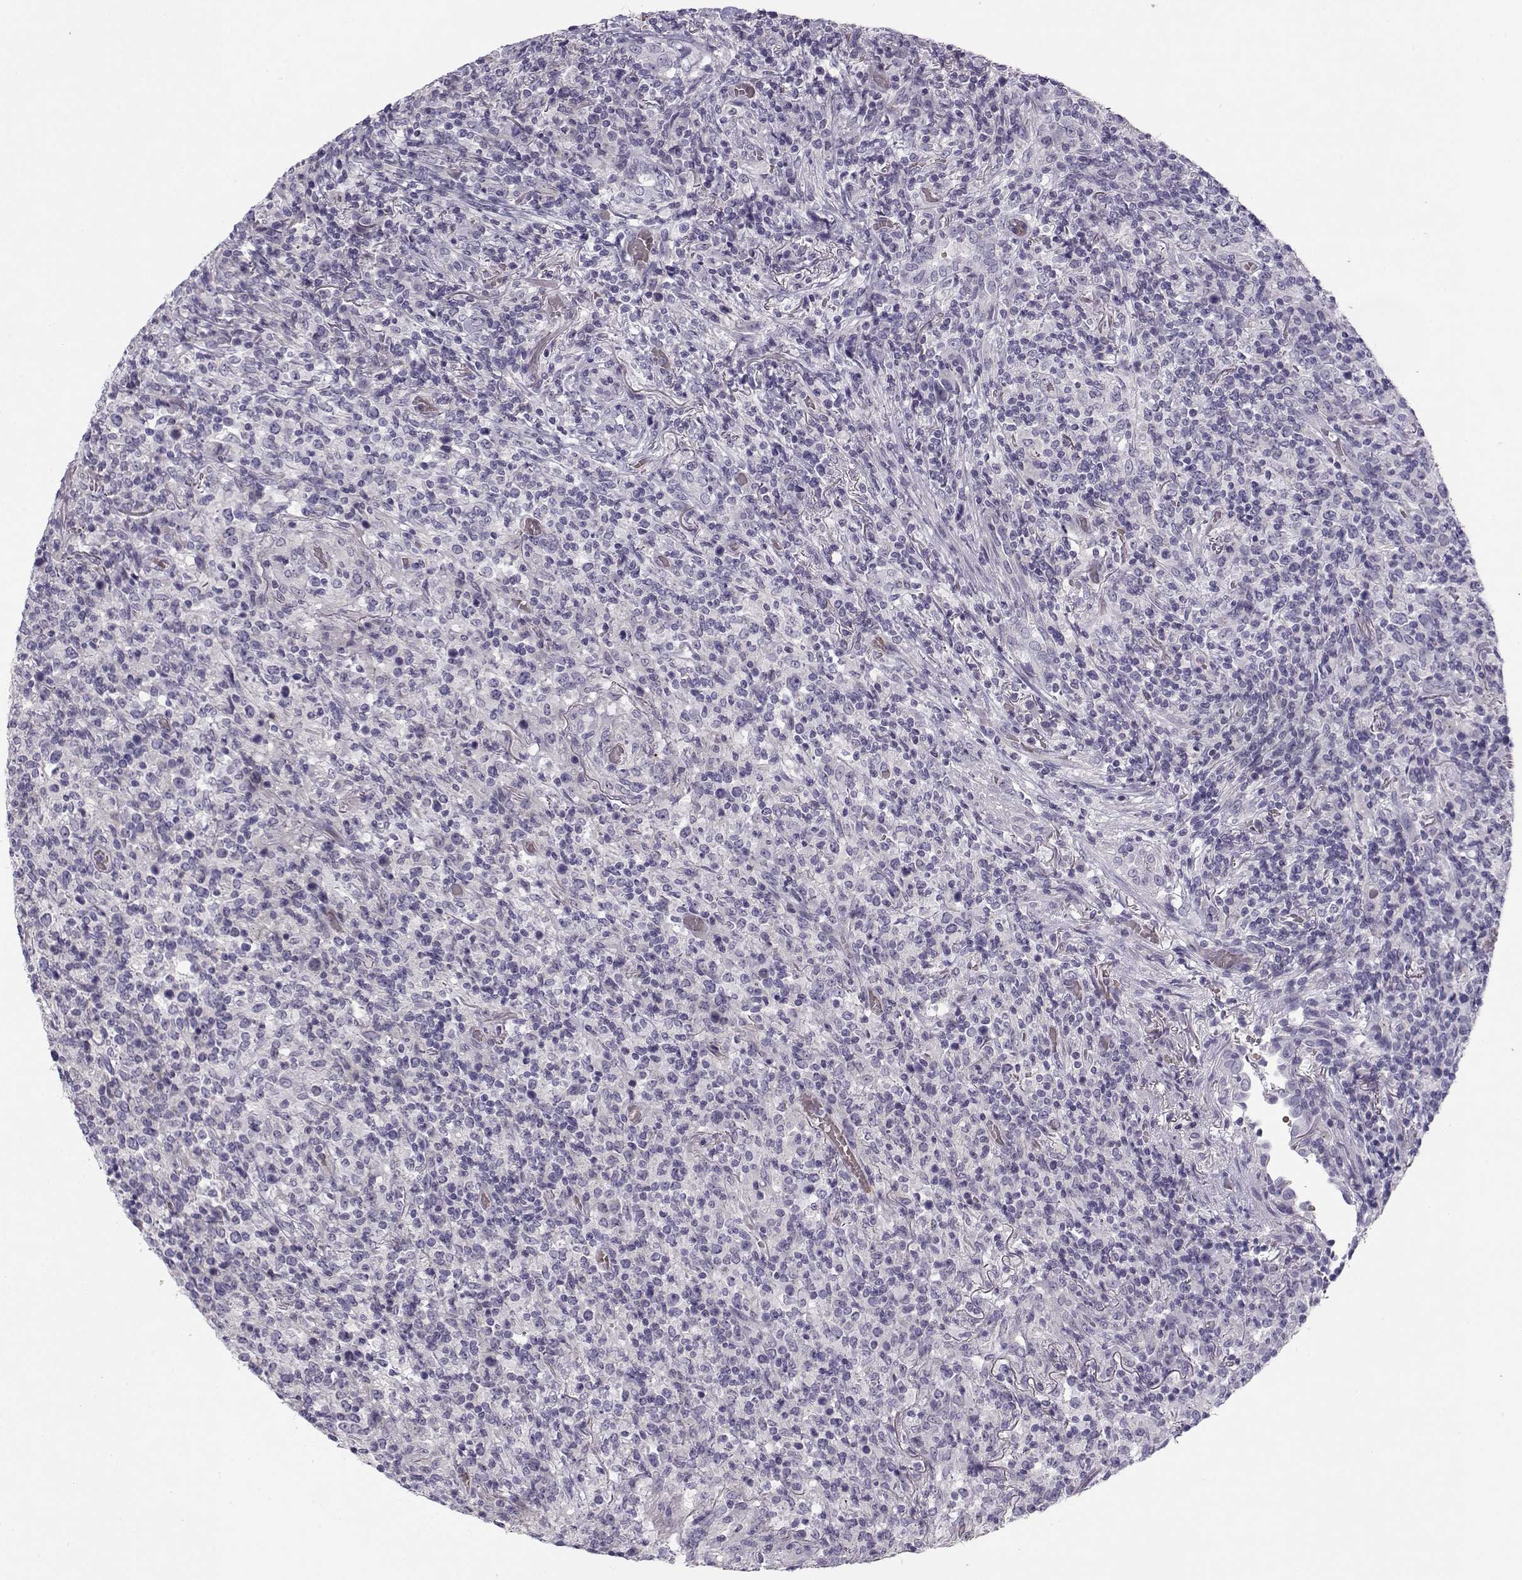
{"staining": {"intensity": "negative", "quantity": "none", "location": "none"}, "tissue": "lymphoma", "cell_type": "Tumor cells", "image_type": "cancer", "snomed": [{"axis": "morphology", "description": "Malignant lymphoma, non-Hodgkin's type, High grade"}, {"axis": "topography", "description": "Lung"}], "caption": "Immunohistochemistry photomicrograph of human high-grade malignant lymphoma, non-Hodgkin's type stained for a protein (brown), which reveals no expression in tumor cells.", "gene": "MYO1A", "patient": {"sex": "male", "age": 79}}